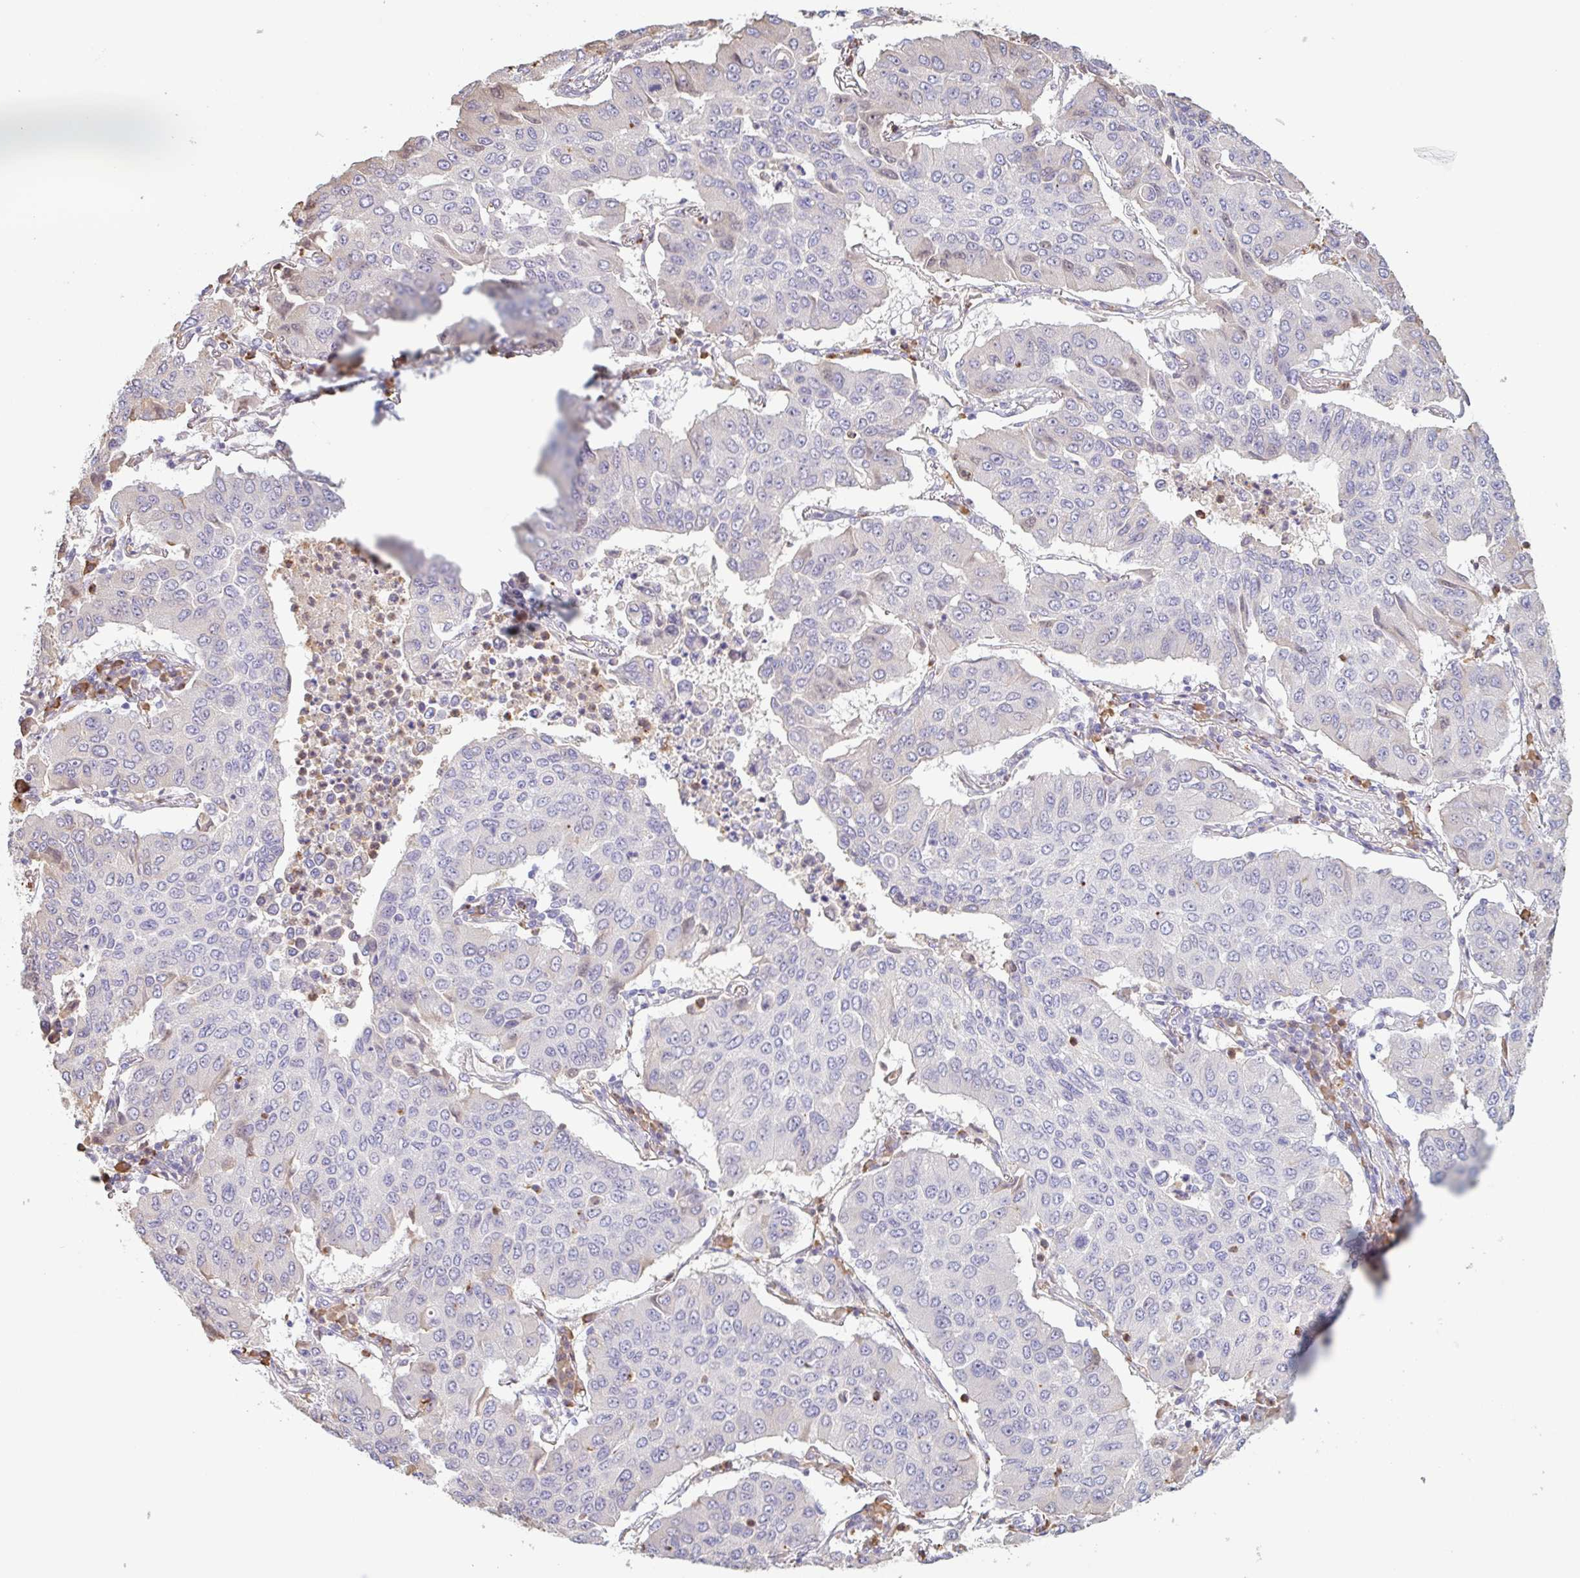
{"staining": {"intensity": "negative", "quantity": "none", "location": "none"}, "tissue": "lung cancer", "cell_type": "Tumor cells", "image_type": "cancer", "snomed": [{"axis": "morphology", "description": "Squamous cell carcinoma, NOS"}, {"axis": "topography", "description": "Lung"}], "caption": "This is an immunohistochemistry photomicrograph of lung cancer. There is no expression in tumor cells.", "gene": "TAF1D", "patient": {"sex": "male", "age": 74}}